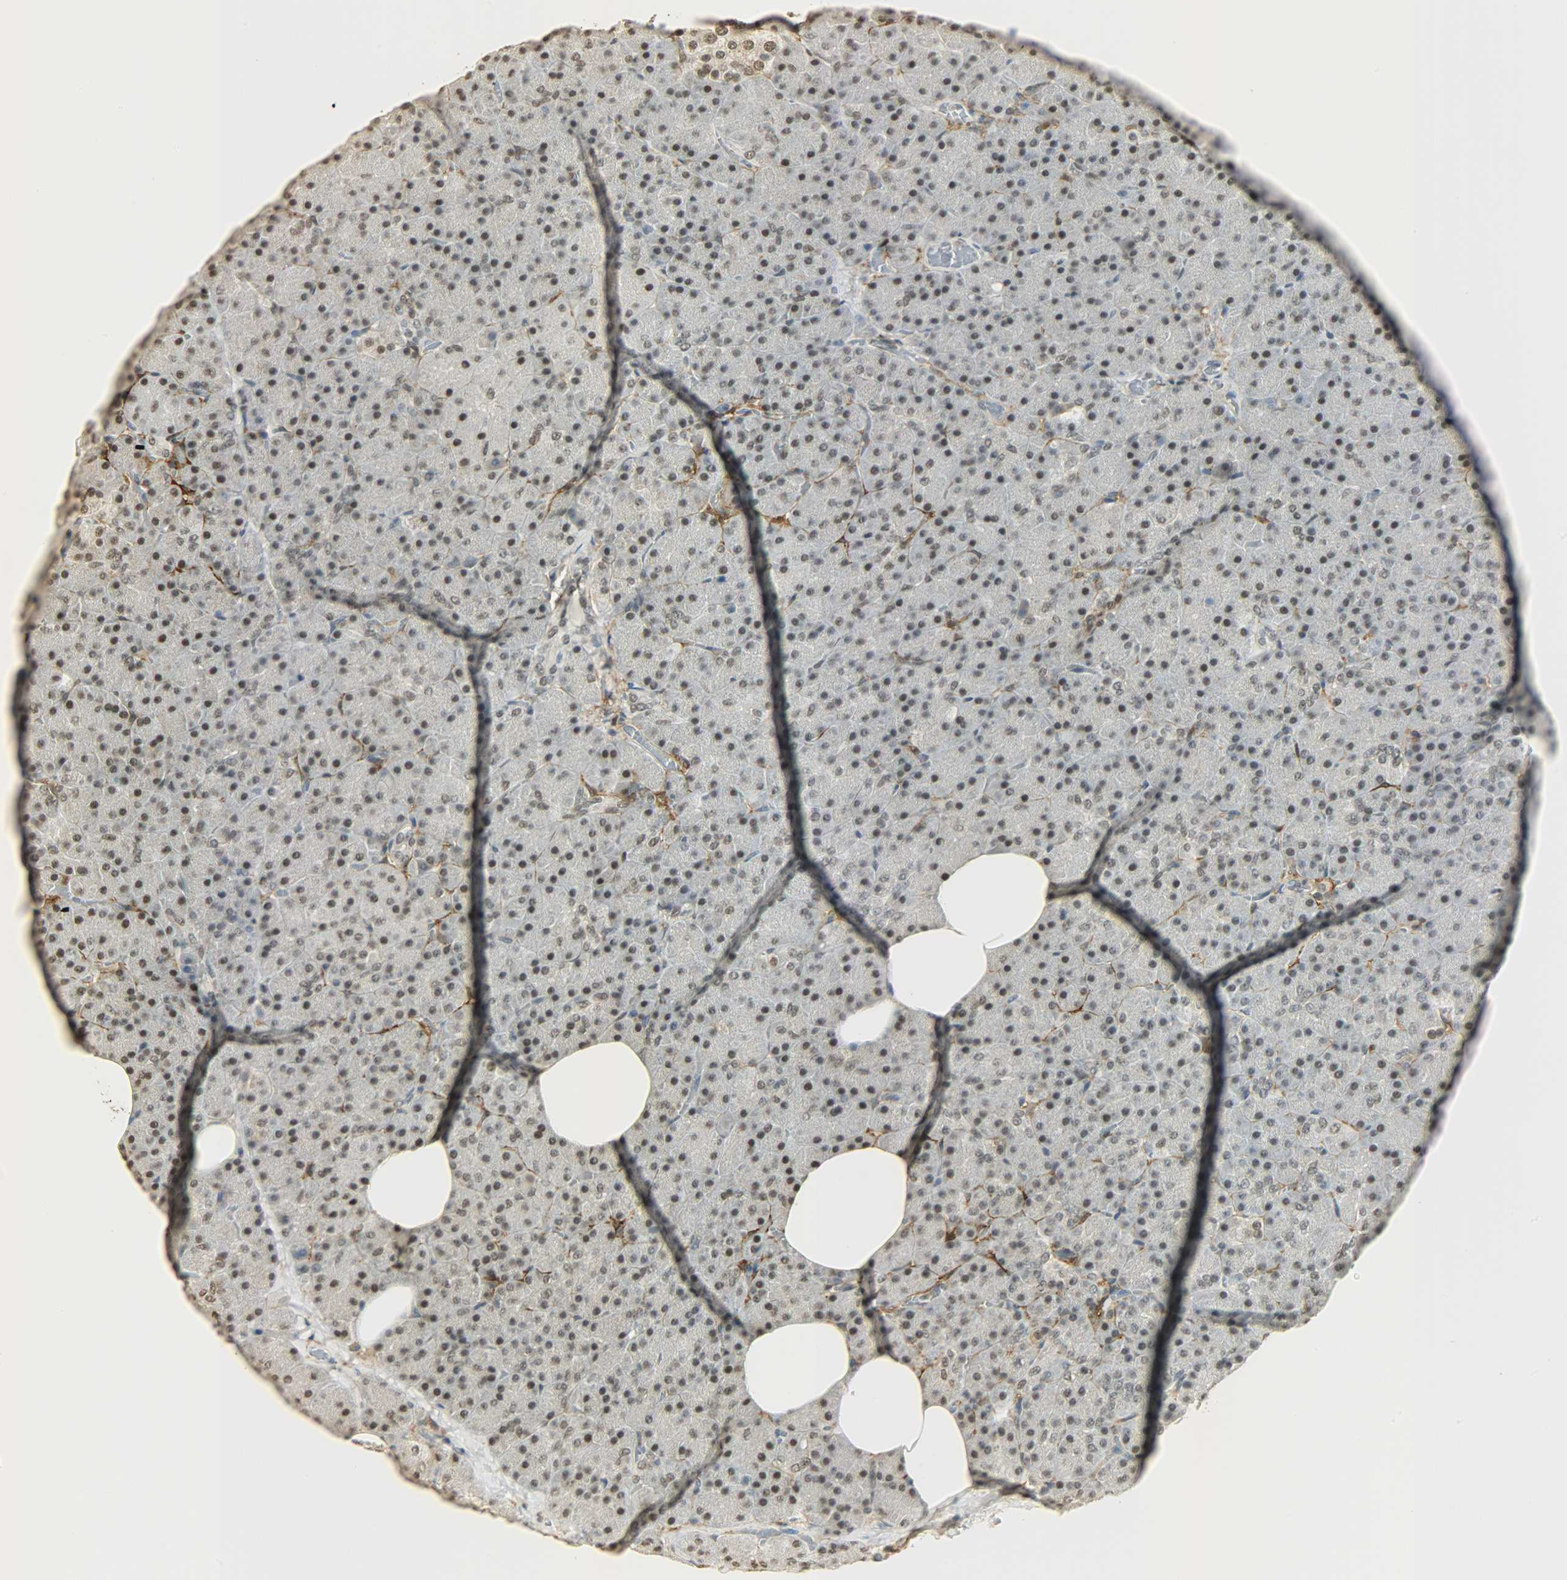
{"staining": {"intensity": "moderate", "quantity": ">75%", "location": "nuclear"}, "tissue": "pancreas", "cell_type": "Exocrine glandular cells", "image_type": "normal", "snomed": [{"axis": "morphology", "description": "Normal tissue, NOS"}, {"axis": "topography", "description": "Pancreas"}], "caption": "The histopathology image exhibits staining of unremarkable pancreas, revealing moderate nuclear protein staining (brown color) within exocrine glandular cells.", "gene": "NGFR", "patient": {"sex": "female", "age": 35}}